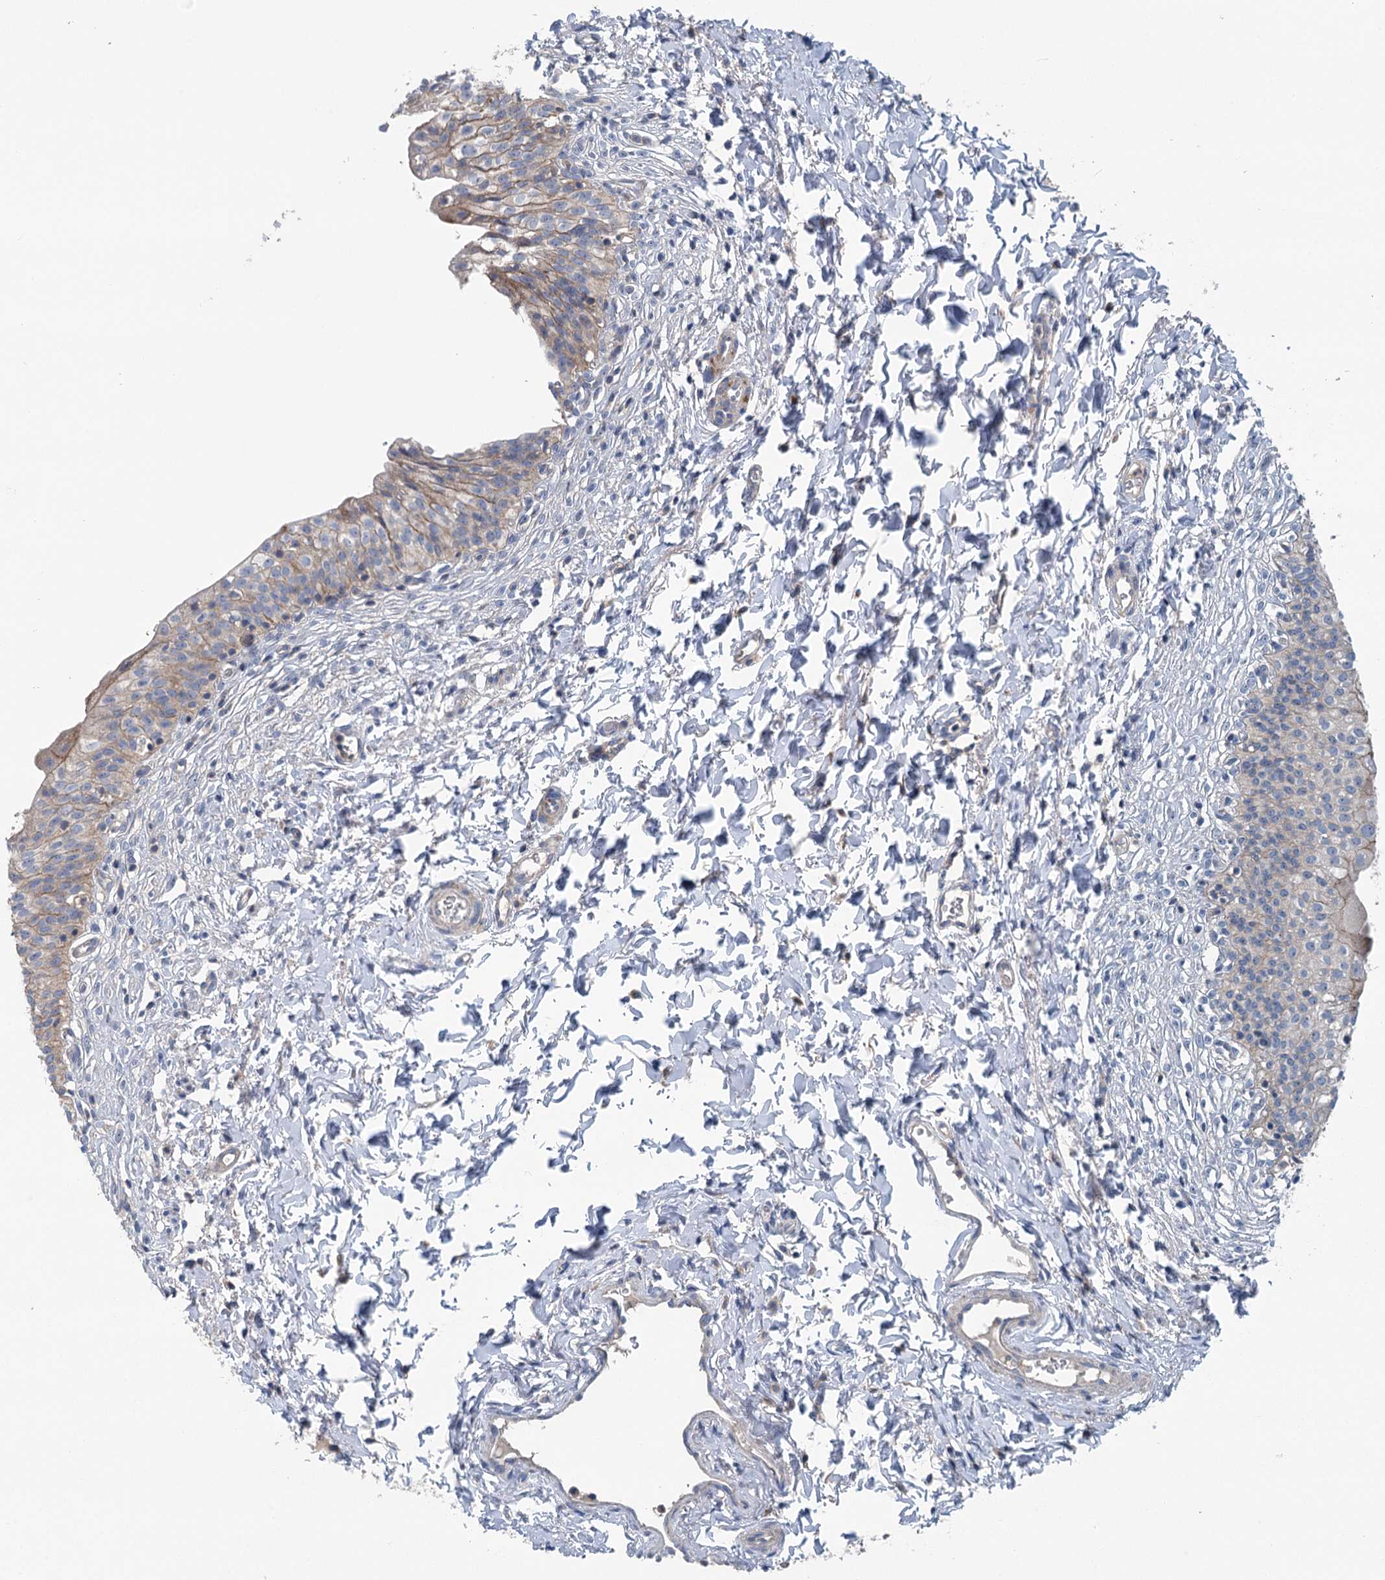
{"staining": {"intensity": "moderate", "quantity": "<25%", "location": "cytoplasmic/membranous"}, "tissue": "urinary bladder", "cell_type": "Urothelial cells", "image_type": "normal", "snomed": [{"axis": "morphology", "description": "Normal tissue, NOS"}, {"axis": "topography", "description": "Urinary bladder"}], "caption": "Immunohistochemical staining of benign urinary bladder reveals moderate cytoplasmic/membranous protein expression in approximately <25% of urothelial cells. Using DAB (brown) and hematoxylin (blue) stains, captured at high magnification using brightfield microscopy.", "gene": "MARK2", "patient": {"sex": "male", "age": 55}}